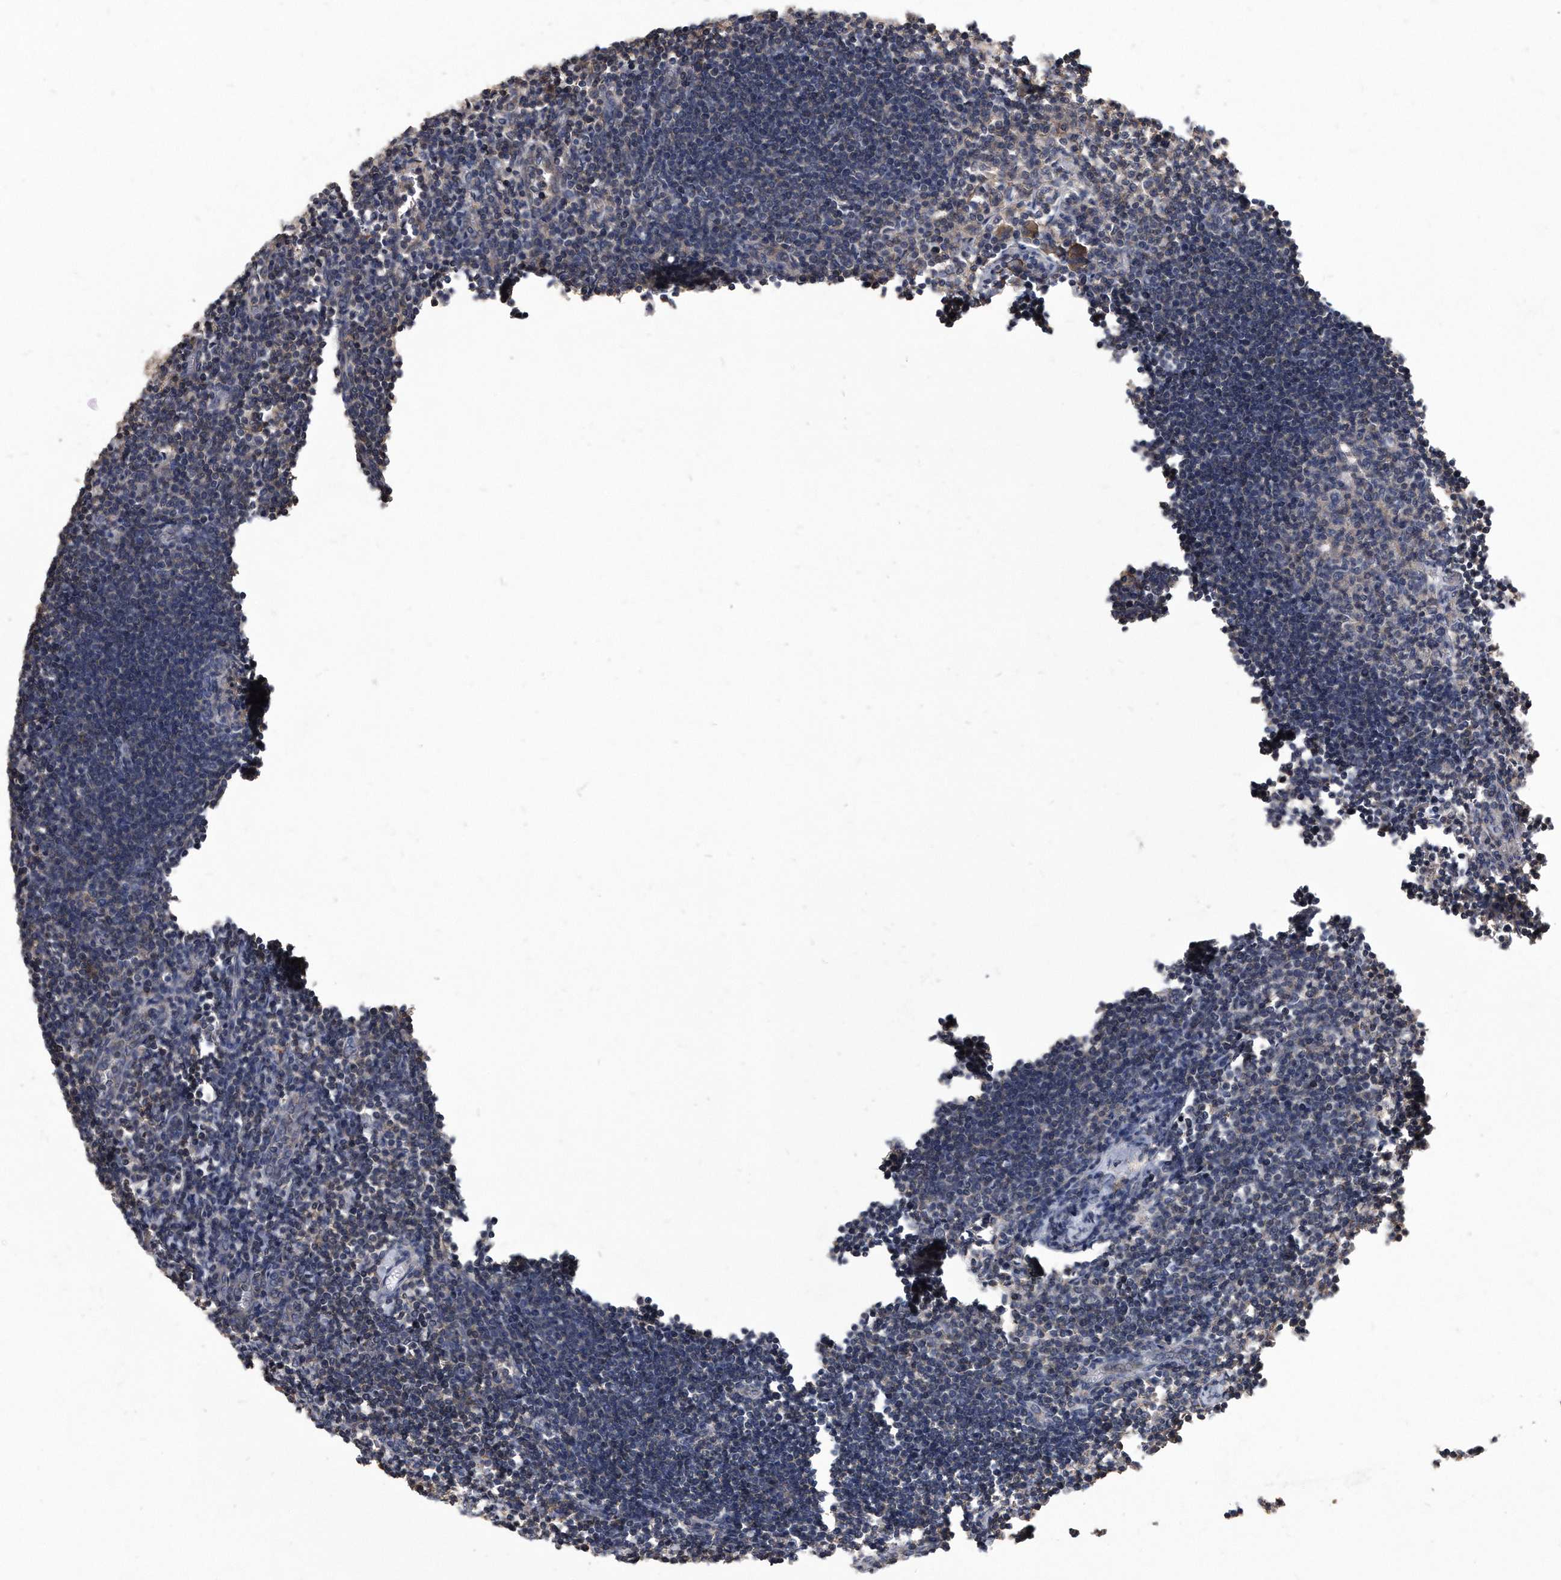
{"staining": {"intensity": "moderate", "quantity": "25%-75%", "location": "cytoplasmic/membranous"}, "tissue": "lymph node", "cell_type": "Non-germinal center cells", "image_type": "normal", "snomed": [{"axis": "morphology", "description": "Normal tissue, NOS"}, {"axis": "morphology", "description": "Malignant melanoma, Metastatic site"}, {"axis": "topography", "description": "Lymph node"}], "caption": "IHC micrograph of normal lymph node: lymph node stained using immunohistochemistry (IHC) shows medium levels of moderate protein expression localized specifically in the cytoplasmic/membranous of non-germinal center cells, appearing as a cytoplasmic/membranous brown color.", "gene": "ATG5", "patient": {"sex": "male", "age": 41}}